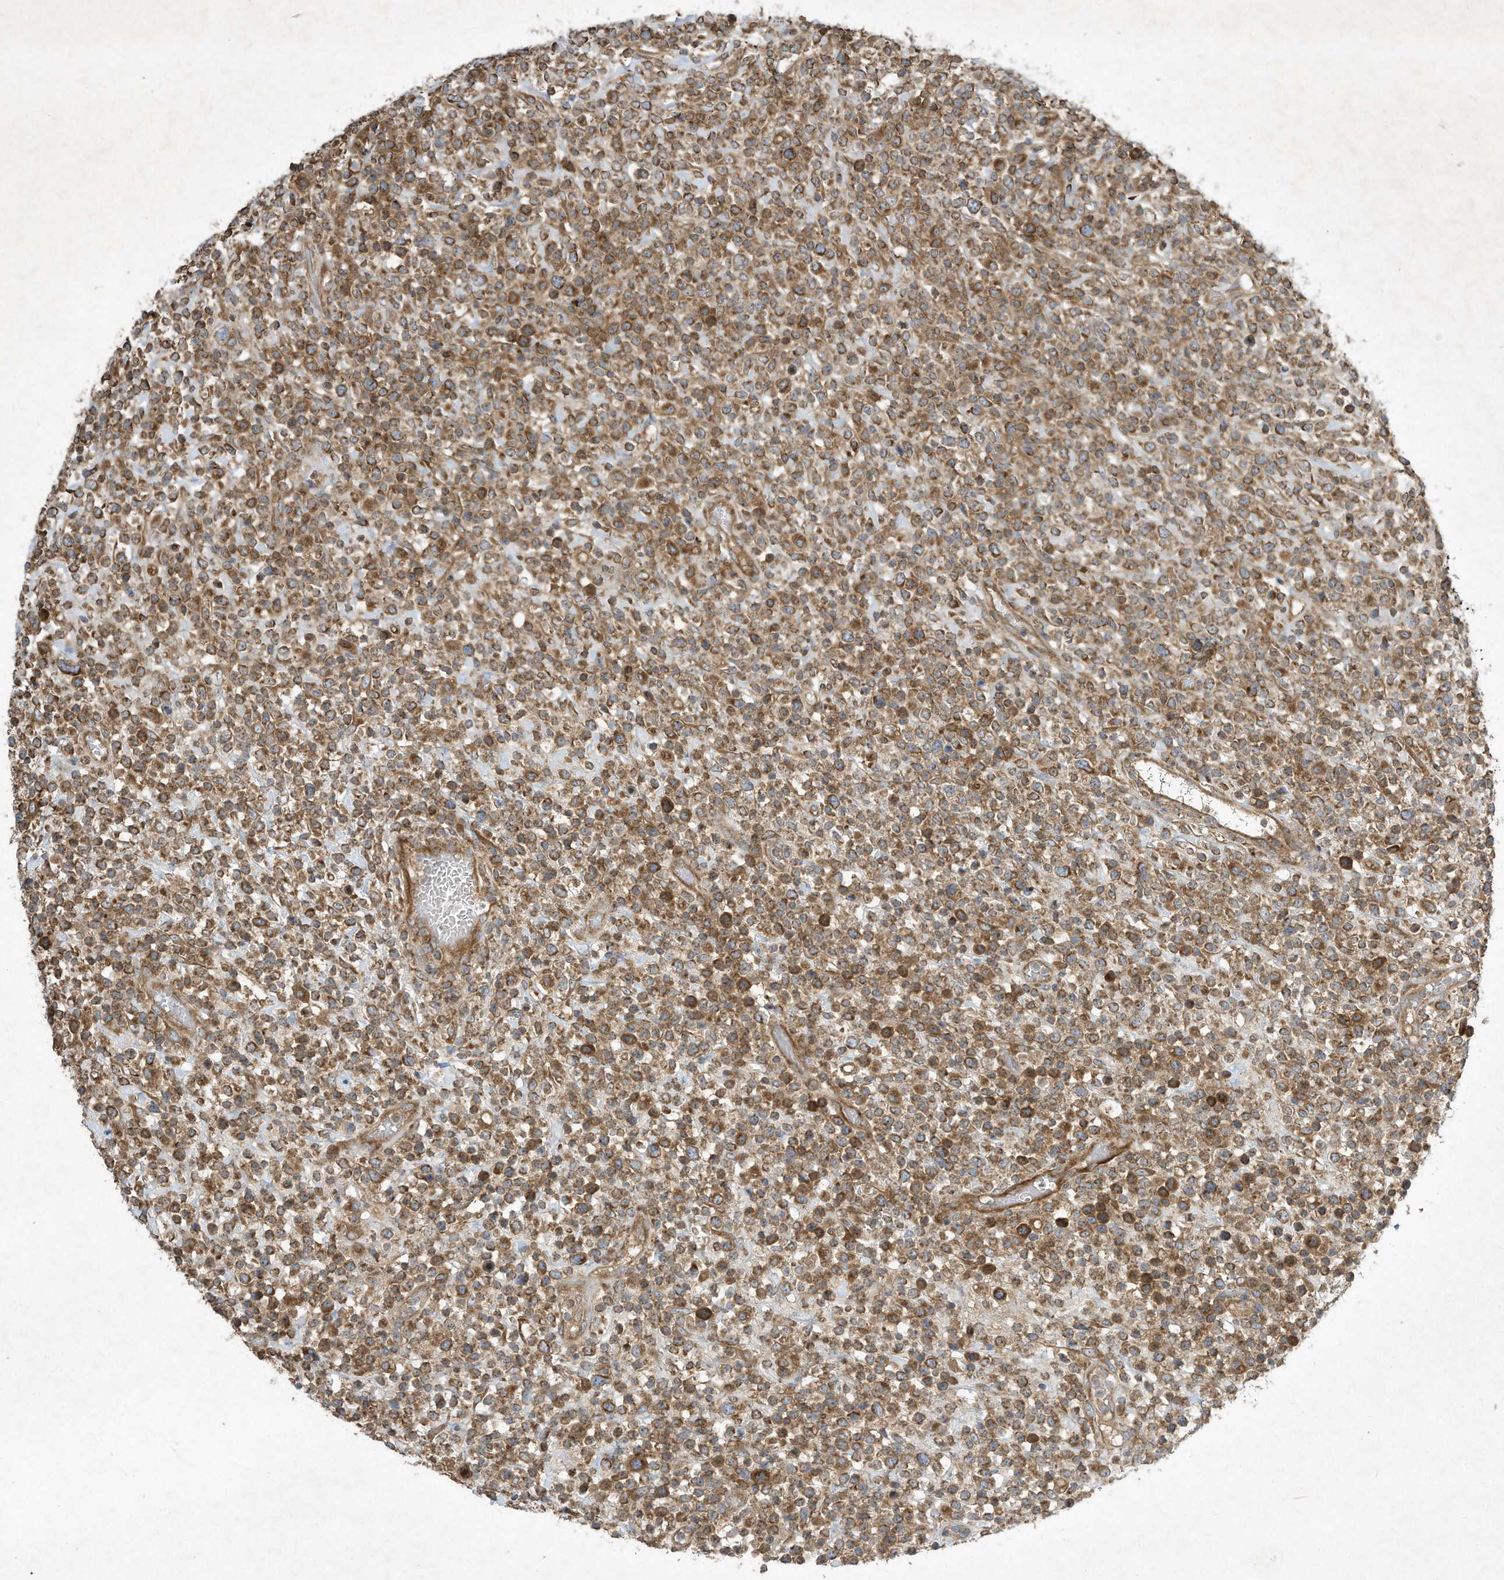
{"staining": {"intensity": "moderate", "quantity": ">75%", "location": "cytoplasmic/membranous"}, "tissue": "lymphoma", "cell_type": "Tumor cells", "image_type": "cancer", "snomed": [{"axis": "morphology", "description": "Malignant lymphoma, non-Hodgkin's type, High grade"}, {"axis": "topography", "description": "Colon"}], "caption": "IHC (DAB (3,3'-diaminobenzidine)) staining of human high-grade malignant lymphoma, non-Hodgkin's type displays moderate cytoplasmic/membranous protein staining in about >75% of tumor cells.", "gene": "SYNJ2", "patient": {"sex": "female", "age": 53}}